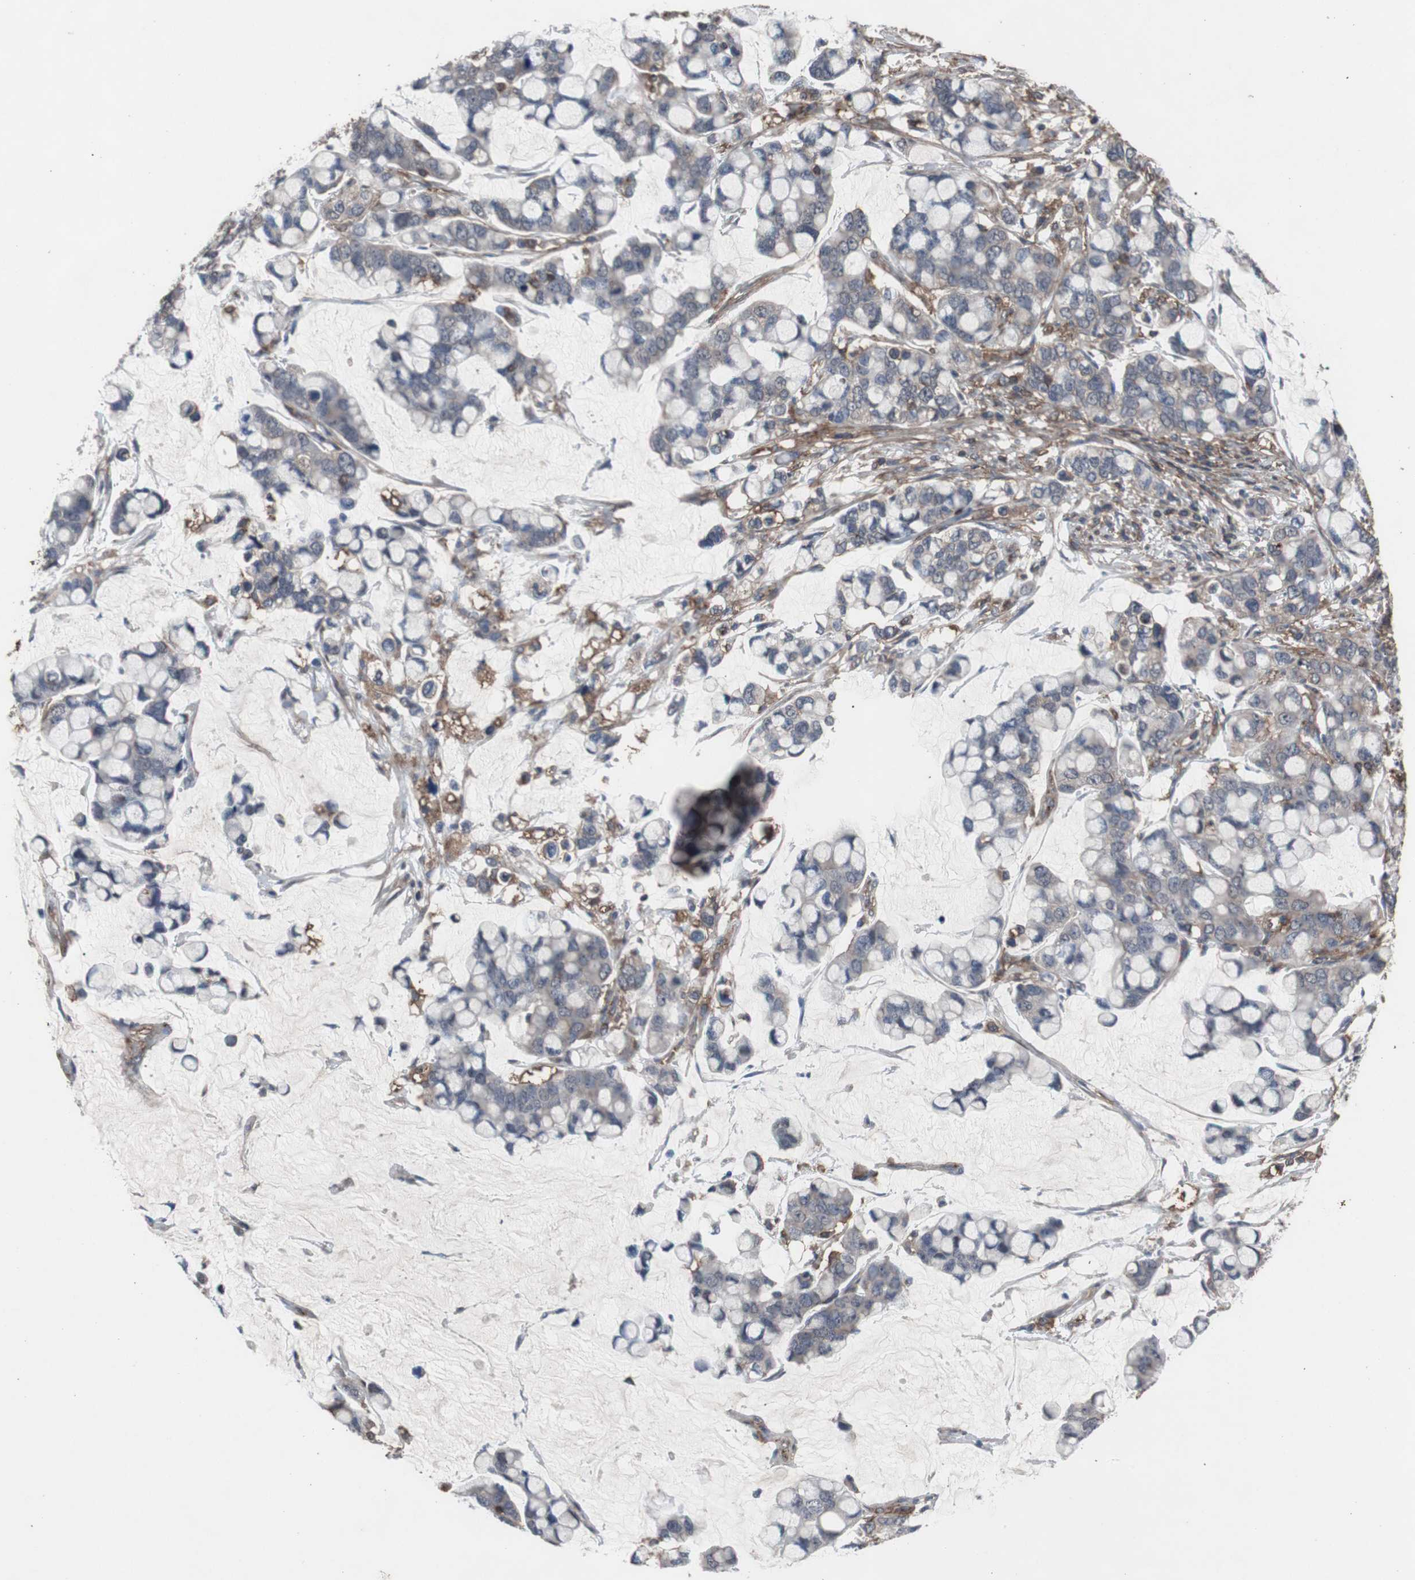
{"staining": {"intensity": "negative", "quantity": "none", "location": "none"}, "tissue": "stomach cancer", "cell_type": "Tumor cells", "image_type": "cancer", "snomed": [{"axis": "morphology", "description": "Adenocarcinoma, NOS"}, {"axis": "topography", "description": "Stomach, lower"}], "caption": "Stomach cancer stained for a protein using IHC reveals no staining tumor cells.", "gene": "COL6A2", "patient": {"sex": "male", "age": 84}}